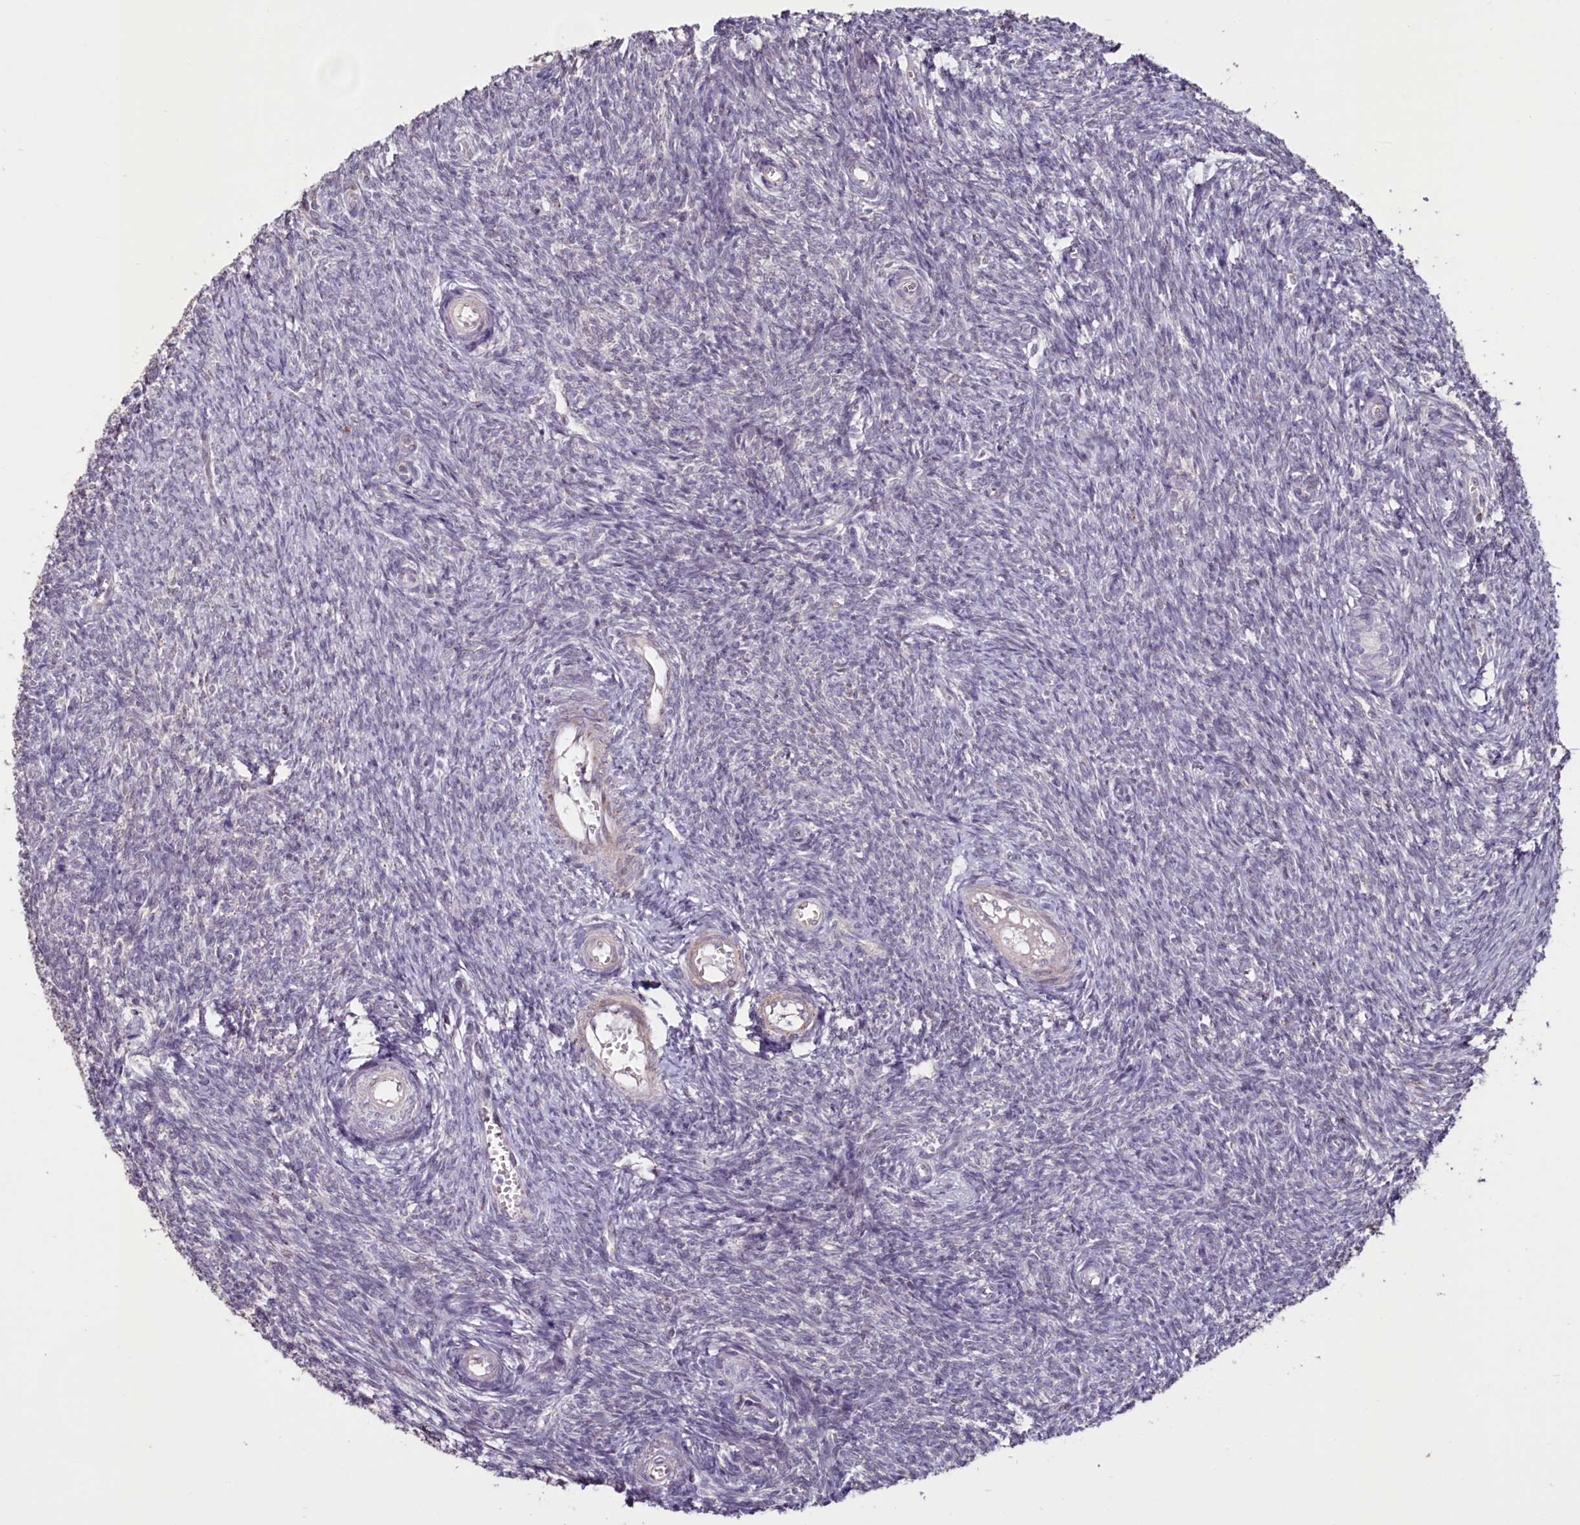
{"staining": {"intensity": "negative", "quantity": "none", "location": "none"}, "tissue": "ovary", "cell_type": "Ovarian stroma cells", "image_type": "normal", "snomed": [{"axis": "morphology", "description": "Normal tissue, NOS"}, {"axis": "topography", "description": "Ovary"}], "caption": "Immunohistochemical staining of benign human ovary displays no significant staining in ovarian stroma cells.", "gene": "PDE6D", "patient": {"sex": "female", "age": 44}}